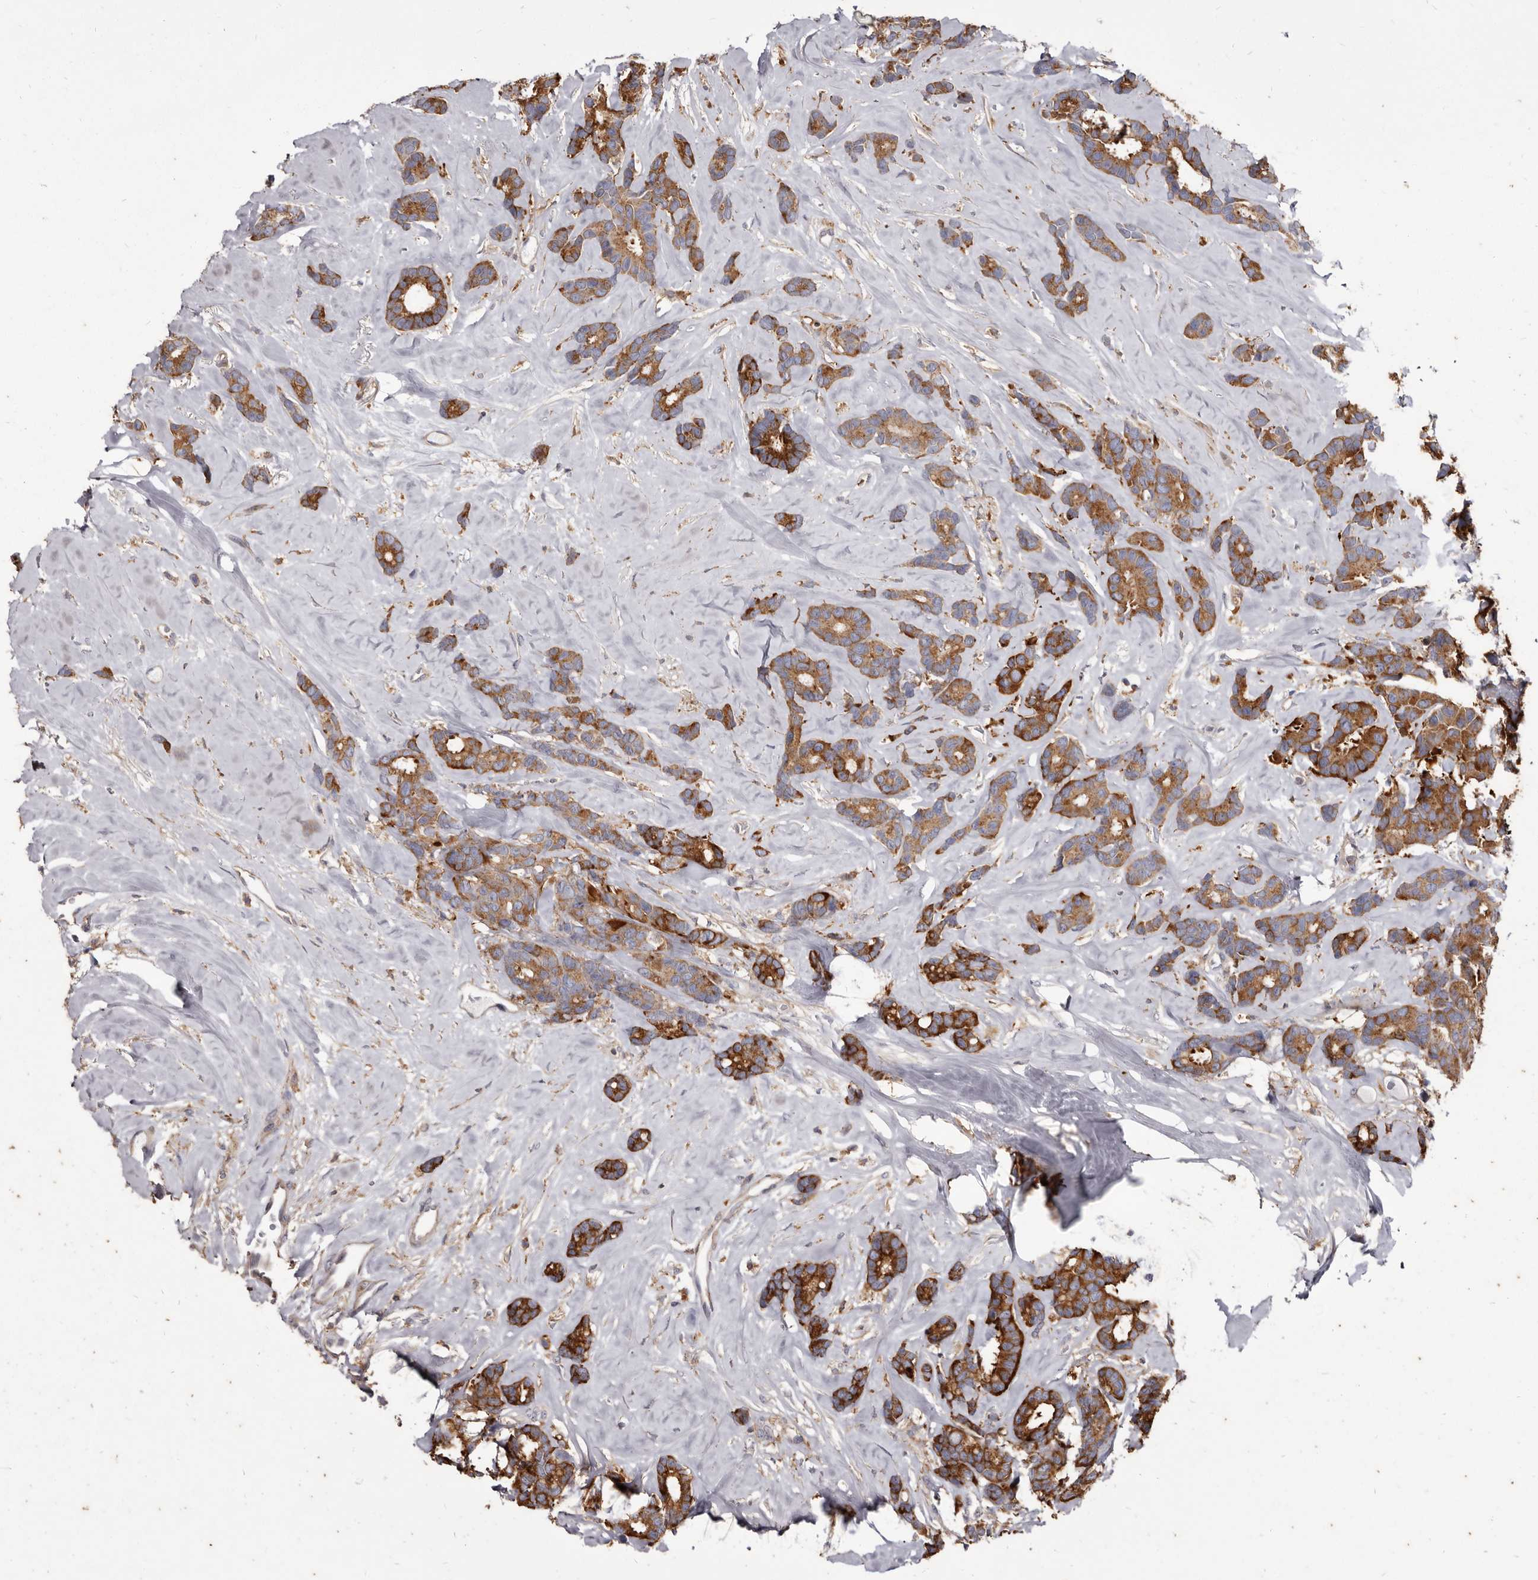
{"staining": {"intensity": "strong", "quantity": ">75%", "location": "cytoplasmic/membranous"}, "tissue": "breast cancer", "cell_type": "Tumor cells", "image_type": "cancer", "snomed": [{"axis": "morphology", "description": "Duct carcinoma"}, {"axis": "topography", "description": "Breast"}], "caption": "There is high levels of strong cytoplasmic/membranous staining in tumor cells of breast cancer (intraductal carcinoma), as demonstrated by immunohistochemical staining (brown color).", "gene": "TPD52", "patient": {"sex": "female", "age": 87}}